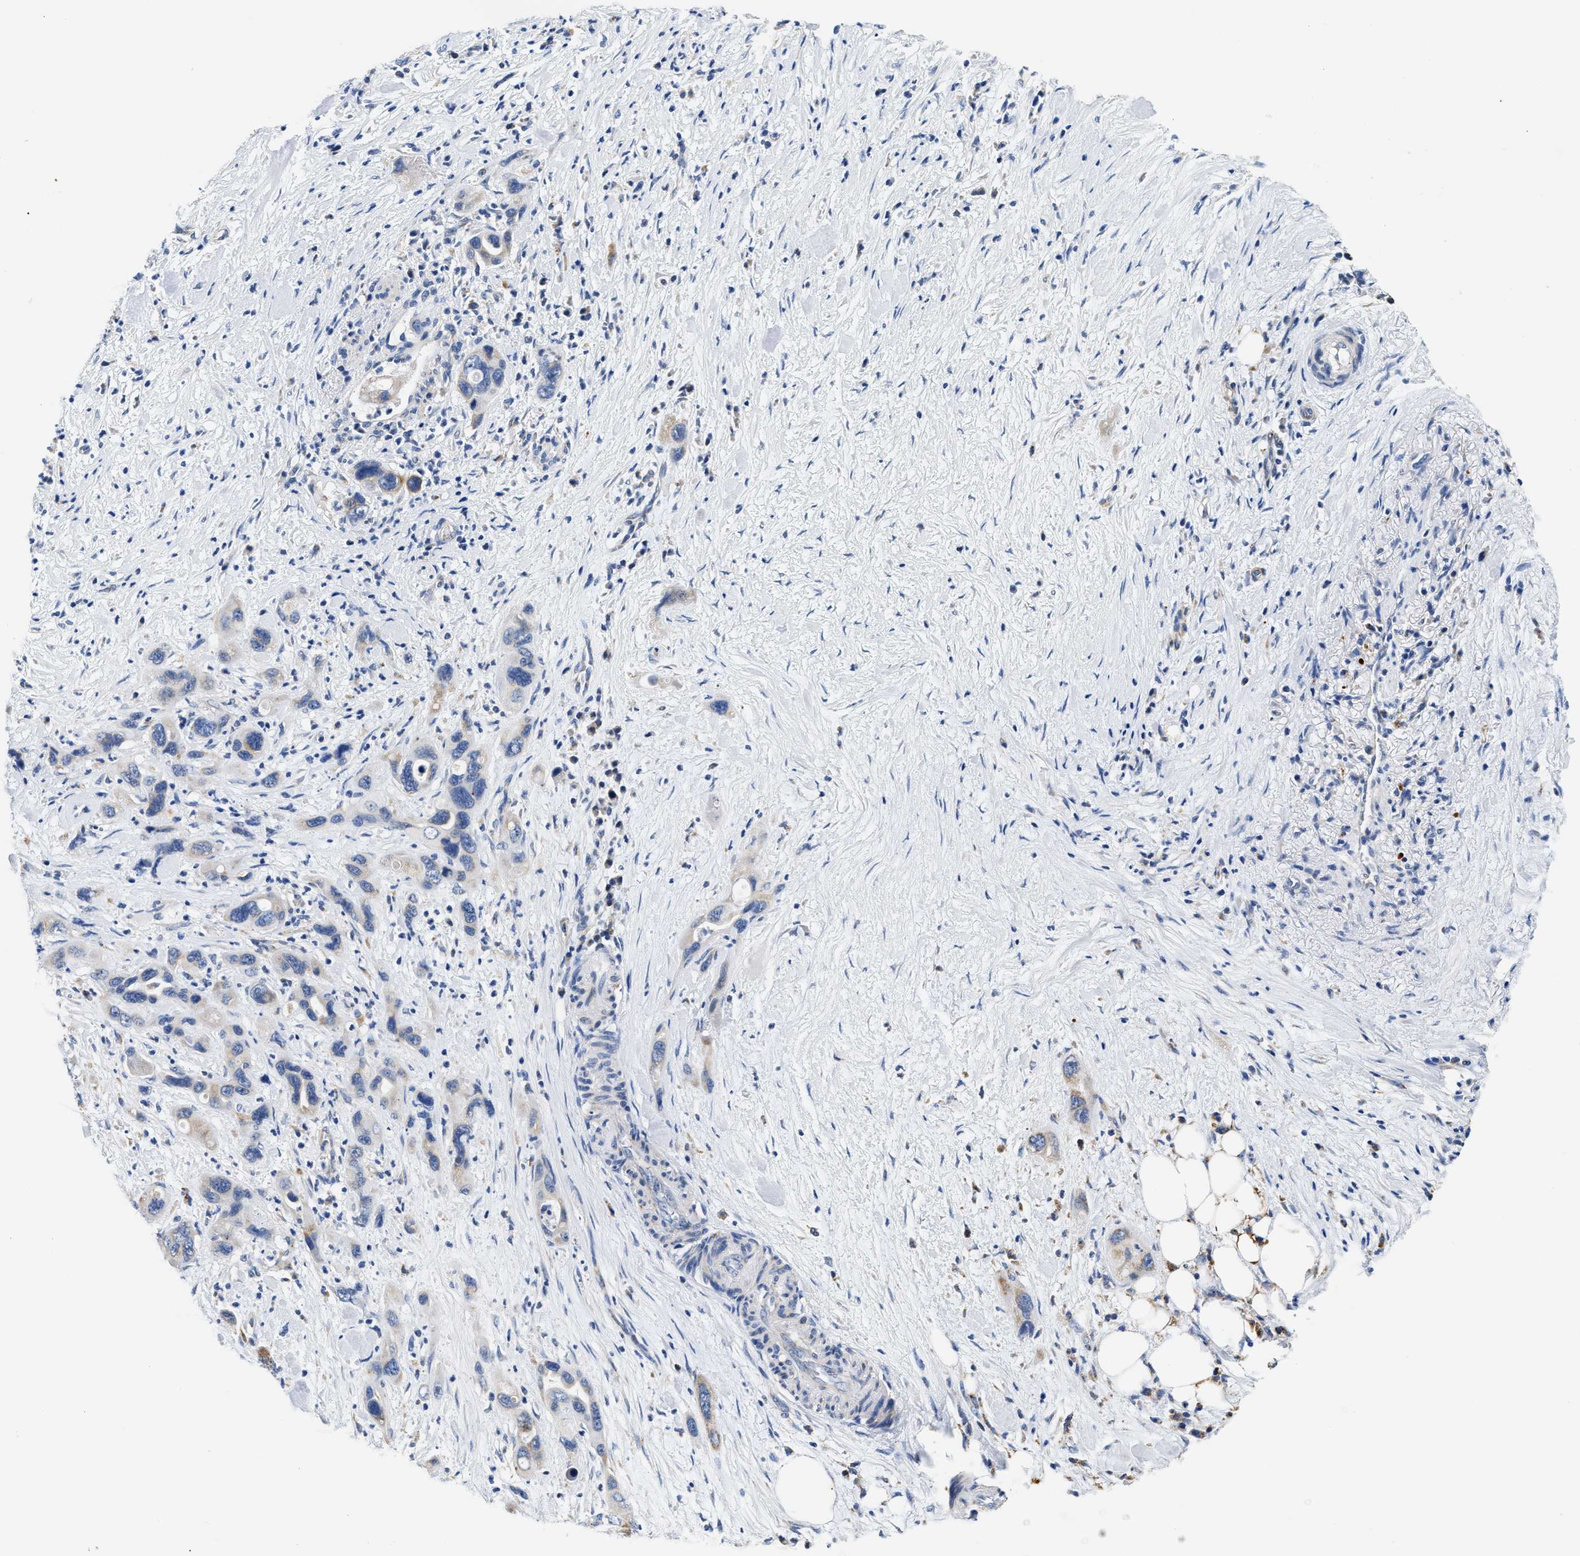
{"staining": {"intensity": "weak", "quantity": "25%-75%", "location": "cytoplasmic/membranous"}, "tissue": "pancreatic cancer", "cell_type": "Tumor cells", "image_type": "cancer", "snomed": [{"axis": "morphology", "description": "Adenocarcinoma, NOS"}, {"axis": "topography", "description": "Pancreas"}], "caption": "Immunohistochemical staining of adenocarcinoma (pancreatic) demonstrates low levels of weak cytoplasmic/membranous staining in approximately 25%-75% of tumor cells.", "gene": "ACADVL", "patient": {"sex": "female", "age": 70}}